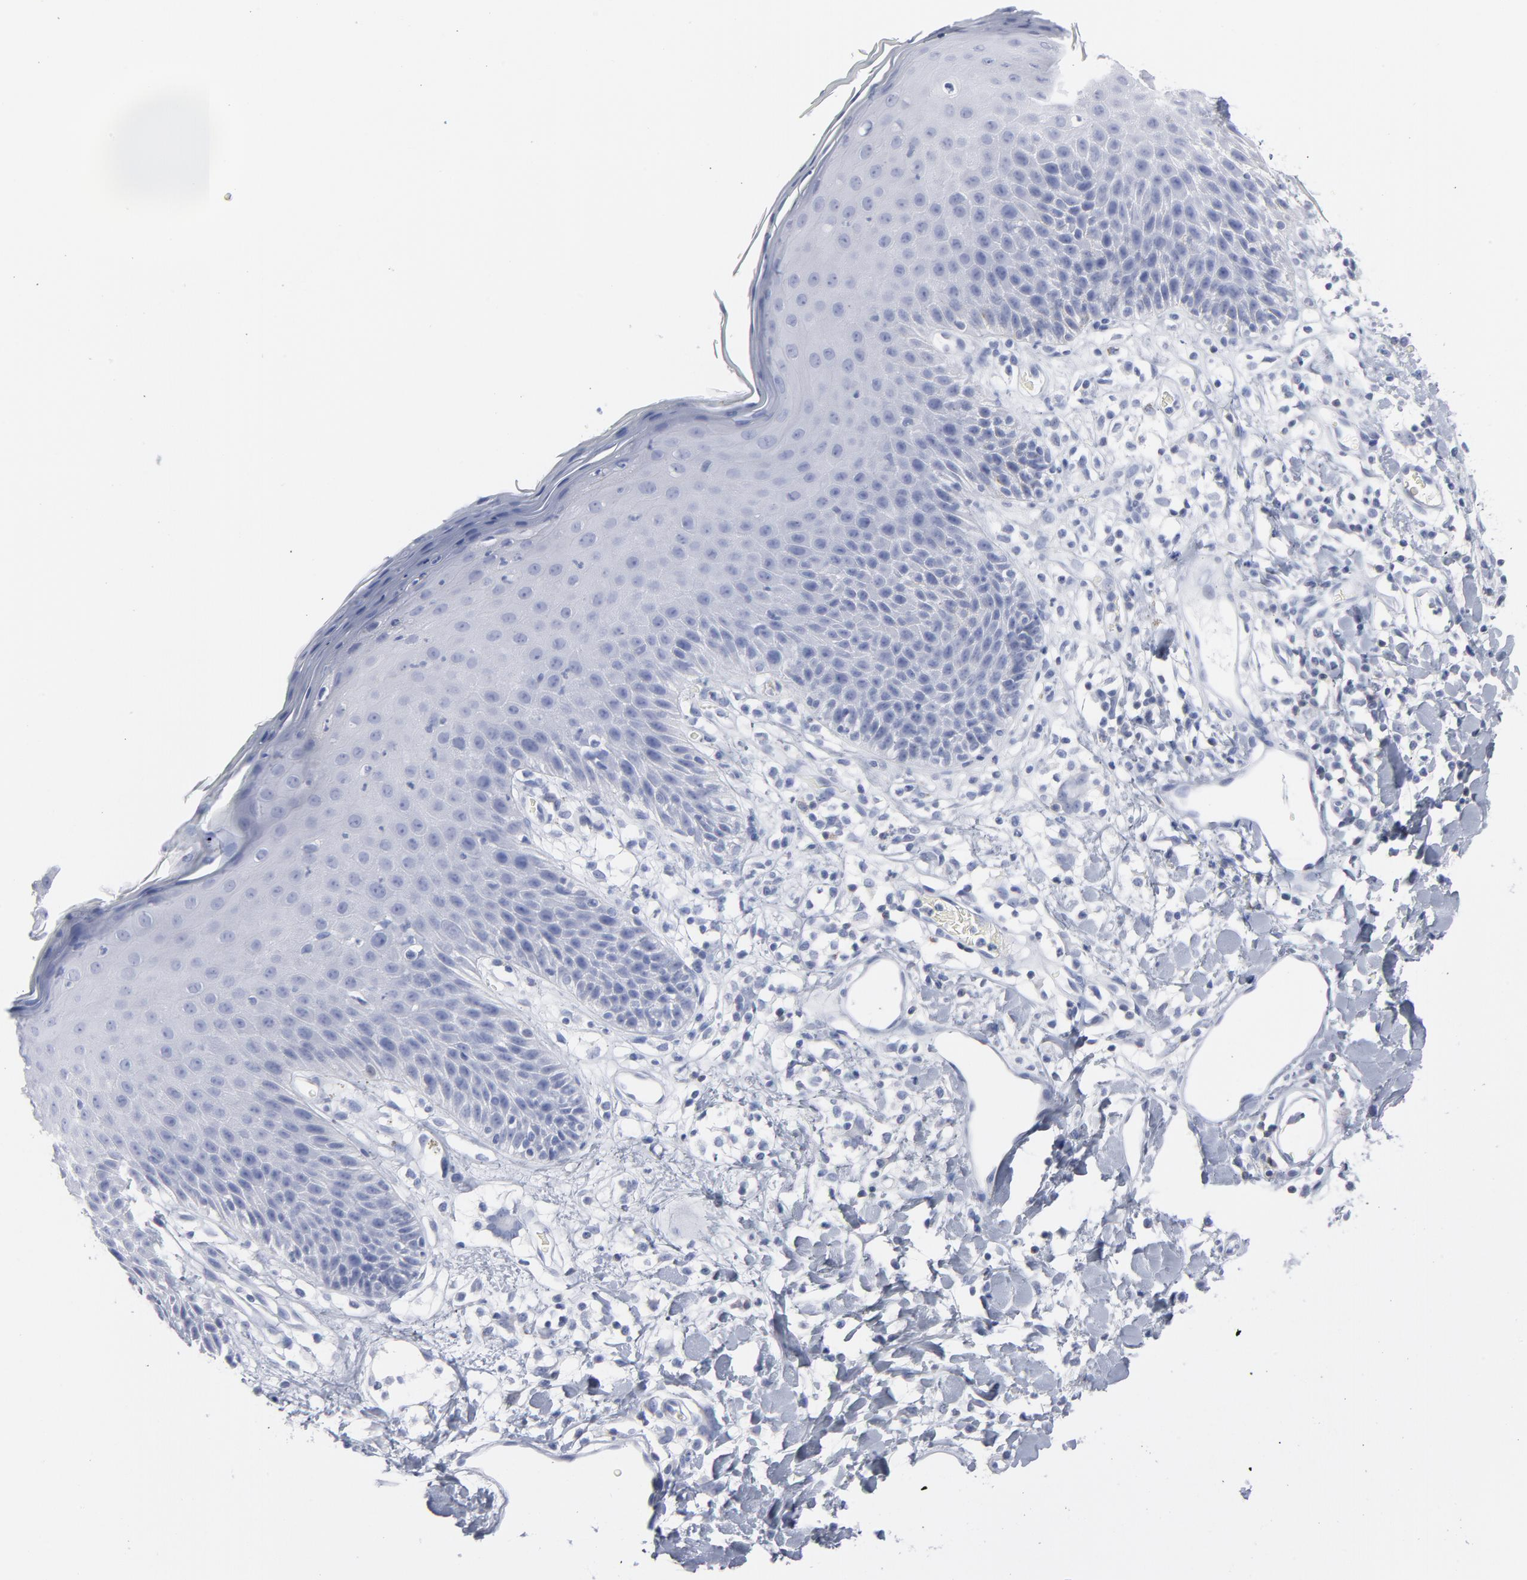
{"staining": {"intensity": "negative", "quantity": "none", "location": "none"}, "tissue": "skin", "cell_type": "Epidermal cells", "image_type": "normal", "snomed": [{"axis": "morphology", "description": "Normal tissue, NOS"}, {"axis": "topography", "description": "Vulva"}, {"axis": "topography", "description": "Peripheral nerve tissue"}], "caption": "Immunohistochemical staining of normal human skin displays no significant positivity in epidermal cells. (Stains: DAB (3,3'-diaminobenzidine) IHC with hematoxylin counter stain, Microscopy: brightfield microscopy at high magnification).", "gene": "P2RY8", "patient": {"sex": "female", "age": 68}}